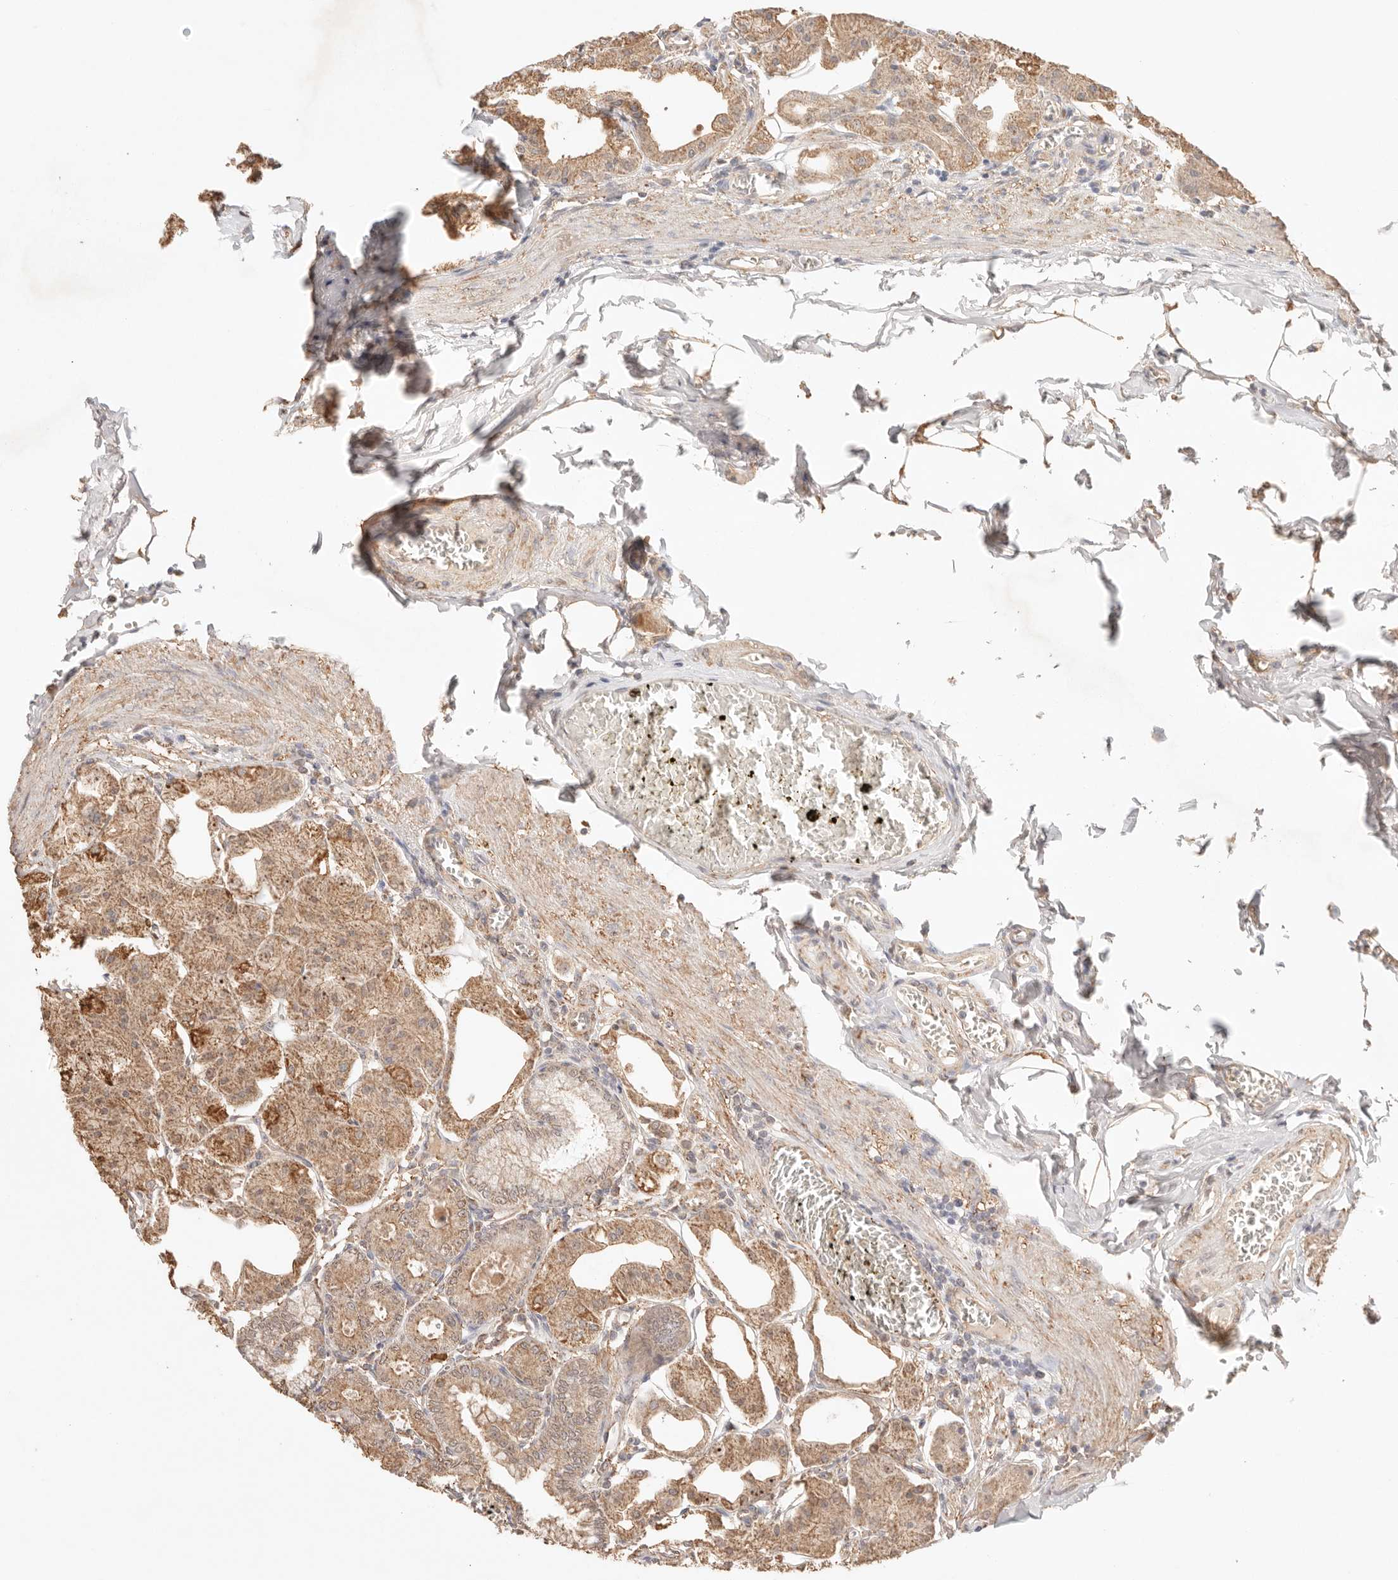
{"staining": {"intensity": "moderate", "quantity": ">75%", "location": "cytoplasmic/membranous"}, "tissue": "stomach", "cell_type": "Glandular cells", "image_type": "normal", "snomed": [{"axis": "morphology", "description": "Normal tissue, NOS"}, {"axis": "topography", "description": "Stomach, lower"}], "caption": "An immunohistochemistry photomicrograph of normal tissue is shown. Protein staining in brown labels moderate cytoplasmic/membranous positivity in stomach within glandular cells.", "gene": "IL1R2", "patient": {"sex": "male", "age": 71}}